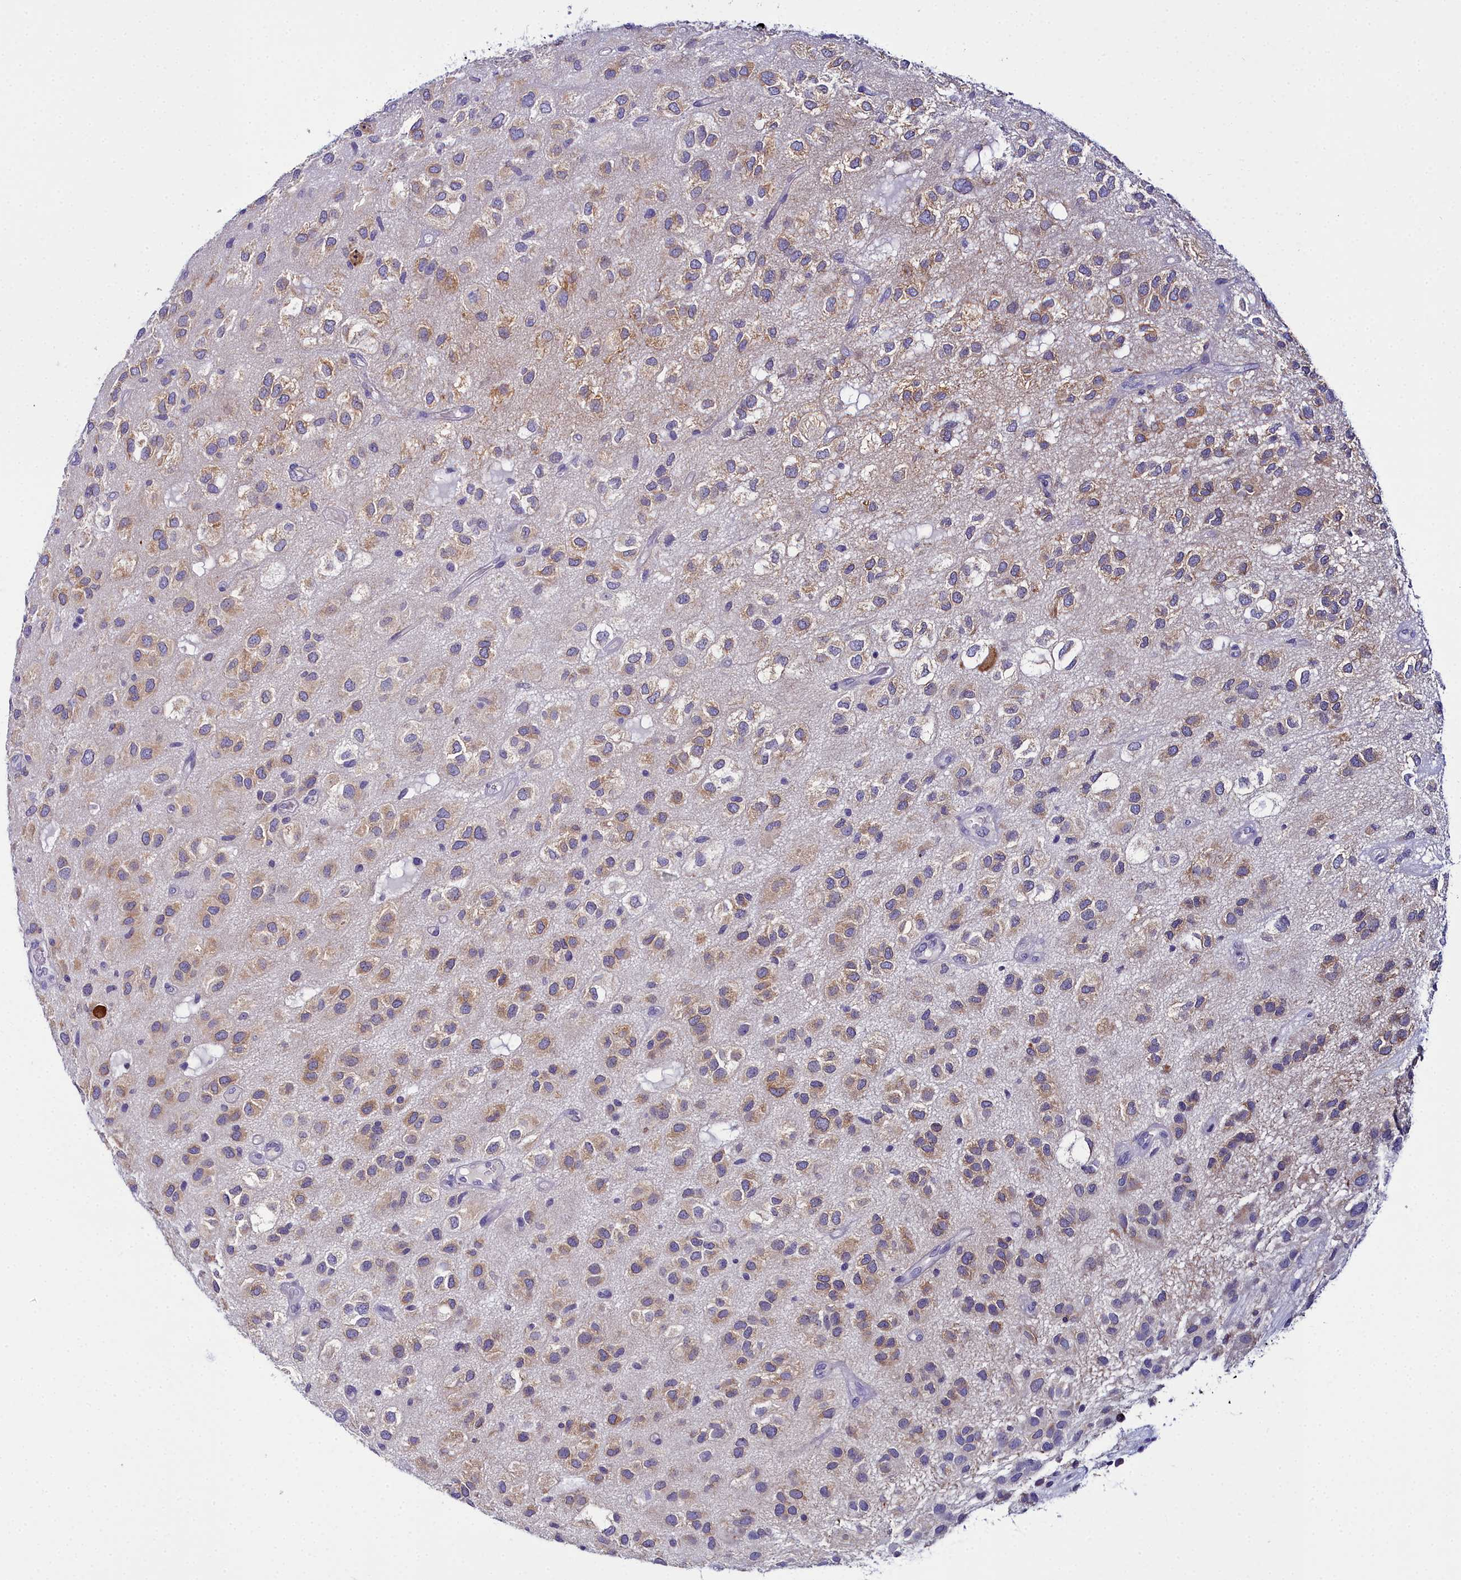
{"staining": {"intensity": "moderate", "quantity": "25%-75%", "location": "cytoplasmic/membranous"}, "tissue": "glioma", "cell_type": "Tumor cells", "image_type": "cancer", "snomed": [{"axis": "morphology", "description": "Glioma, malignant, Low grade"}, {"axis": "topography", "description": "Brain"}], "caption": "Tumor cells exhibit moderate cytoplasmic/membranous expression in about 25%-75% of cells in glioma.", "gene": "ELAPOR2", "patient": {"sex": "male", "age": 66}}